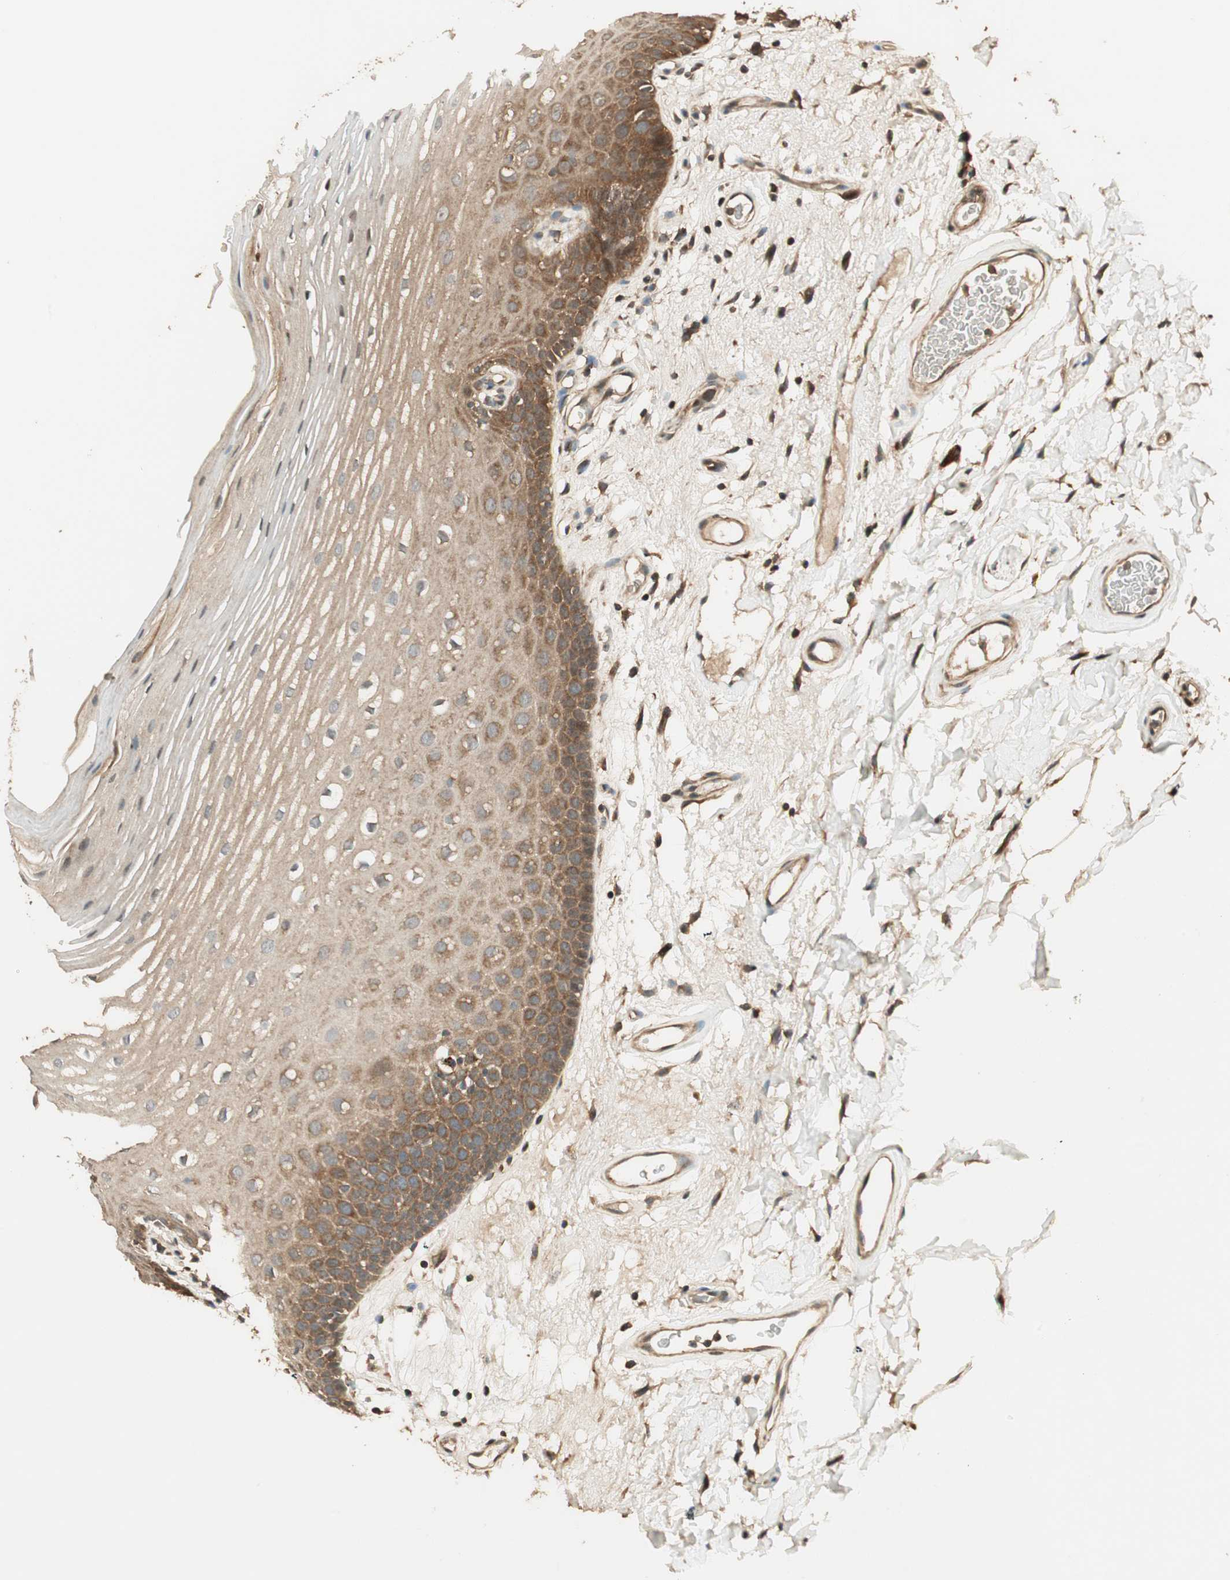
{"staining": {"intensity": "moderate", "quantity": ">75%", "location": "cytoplasmic/membranous,nuclear"}, "tissue": "oral mucosa", "cell_type": "Squamous epithelial cells", "image_type": "normal", "snomed": [{"axis": "morphology", "description": "Normal tissue, NOS"}, {"axis": "morphology", "description": "Squamous cell carcinoma, NOS"}, {"axis": "topography", "description": "Skeletal muscle"}, {"axis": "topography", "description": "Oral tissue"}], "caption": "DAB immunohistochemical staining of unremarkable human oral mucosa displays moderate cytoplasmic/membranous,nuclear protein positivity in approximately >75% of squamous epithelial cells.", "gene": "CNOT4", "patient": {"sex": "male", "age": 71}}